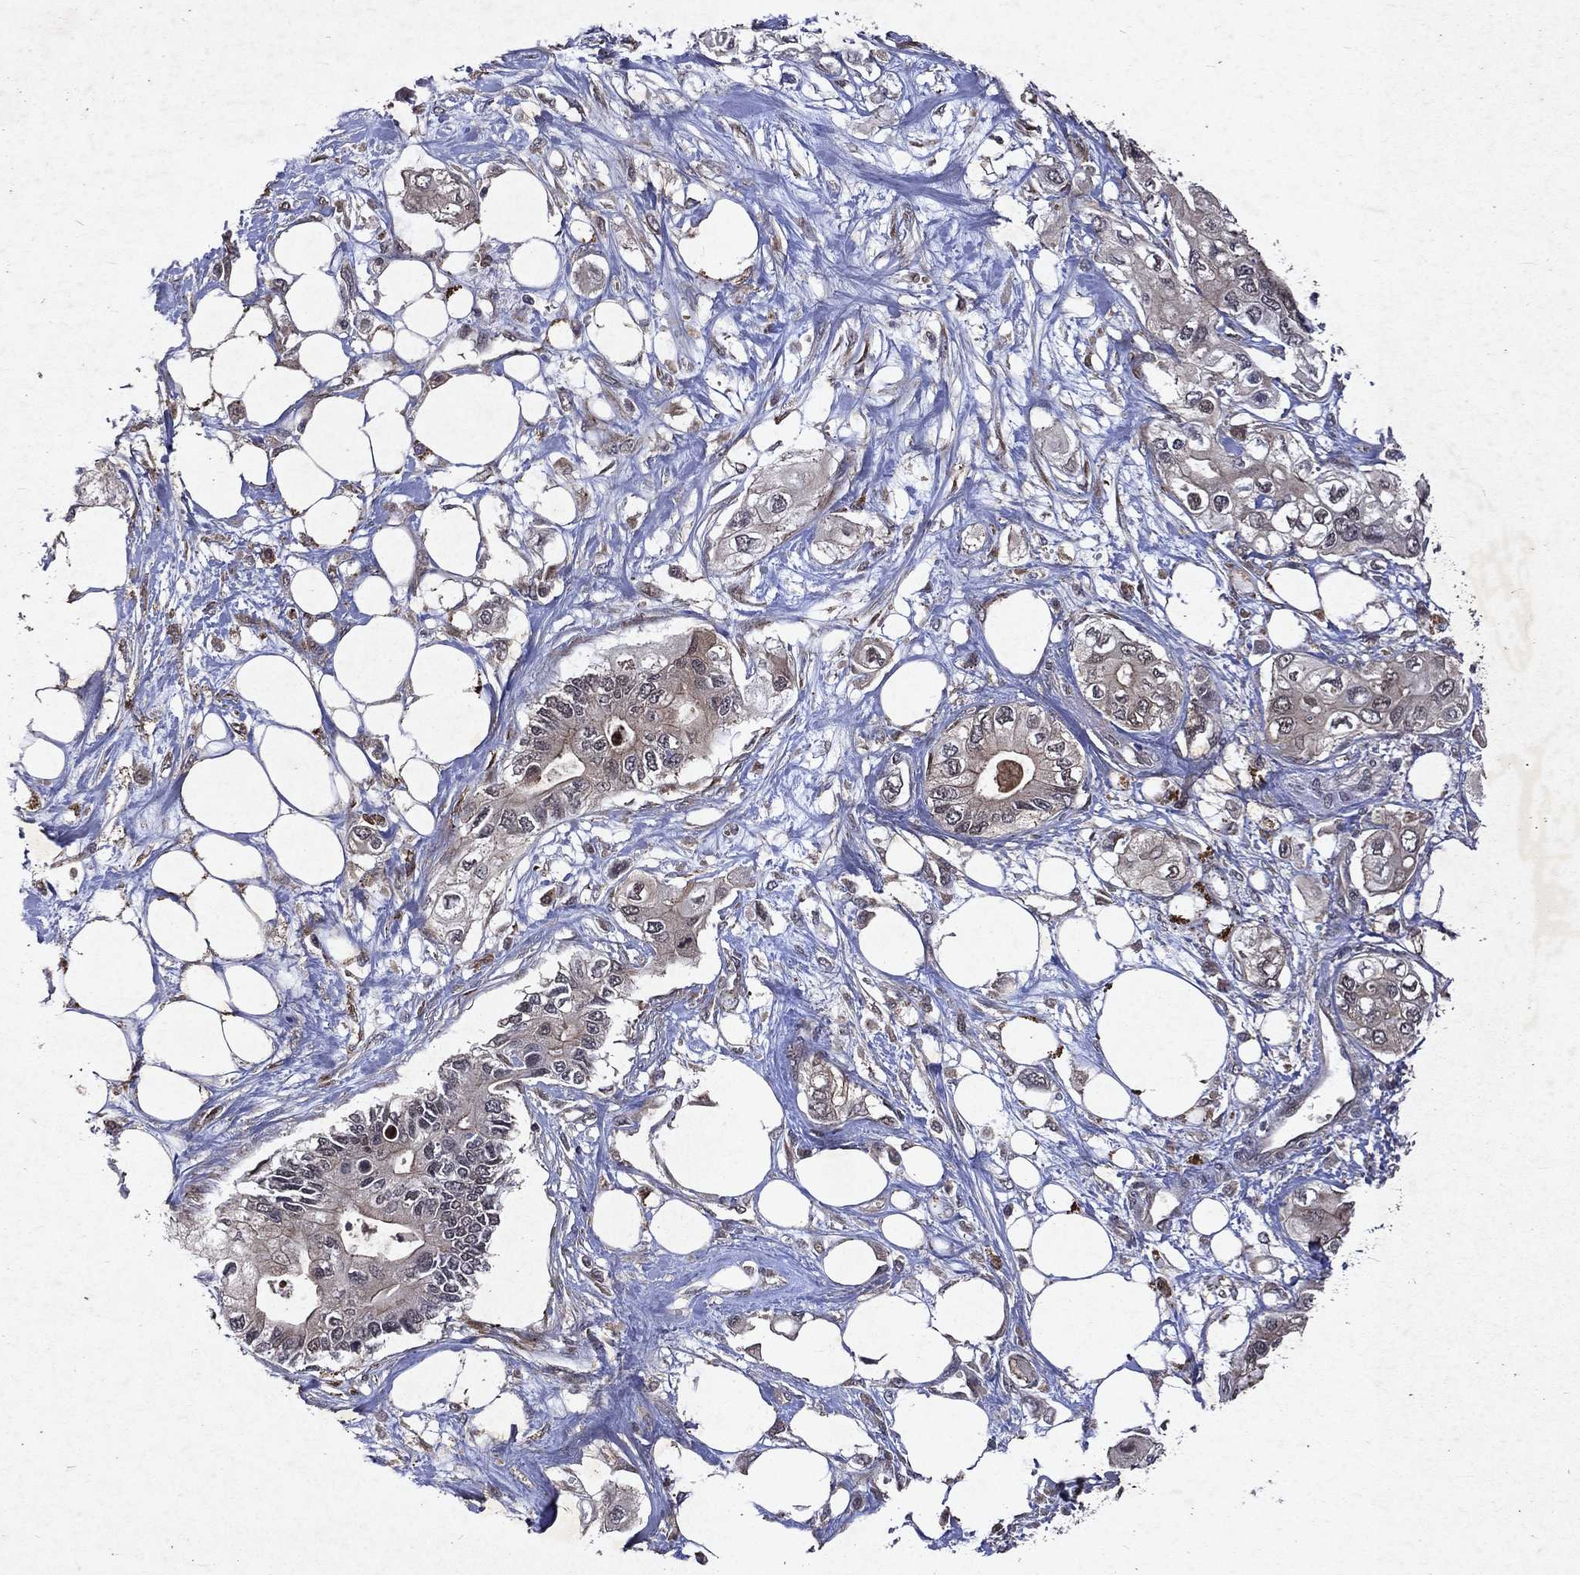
{"staining": {"intensity": "negative", "quantity": "none", "location": "none"}, "tissue": "pancreatic cancer", "cell_type": "Tumor cells", "image_type": "cancer", "snomed": [{"axis": "morphology", "description": "Adenocarcinoma, NOS"}, {"axis": "topography", "description": "Pancreas"}], "caption": "Immunohistochemical staining of human pancreatic adenocarcinoma demonstrates no significant positivity in tumor cells.", "gene": "MTAP", "patient": {"sex": "female", "age": 63}}